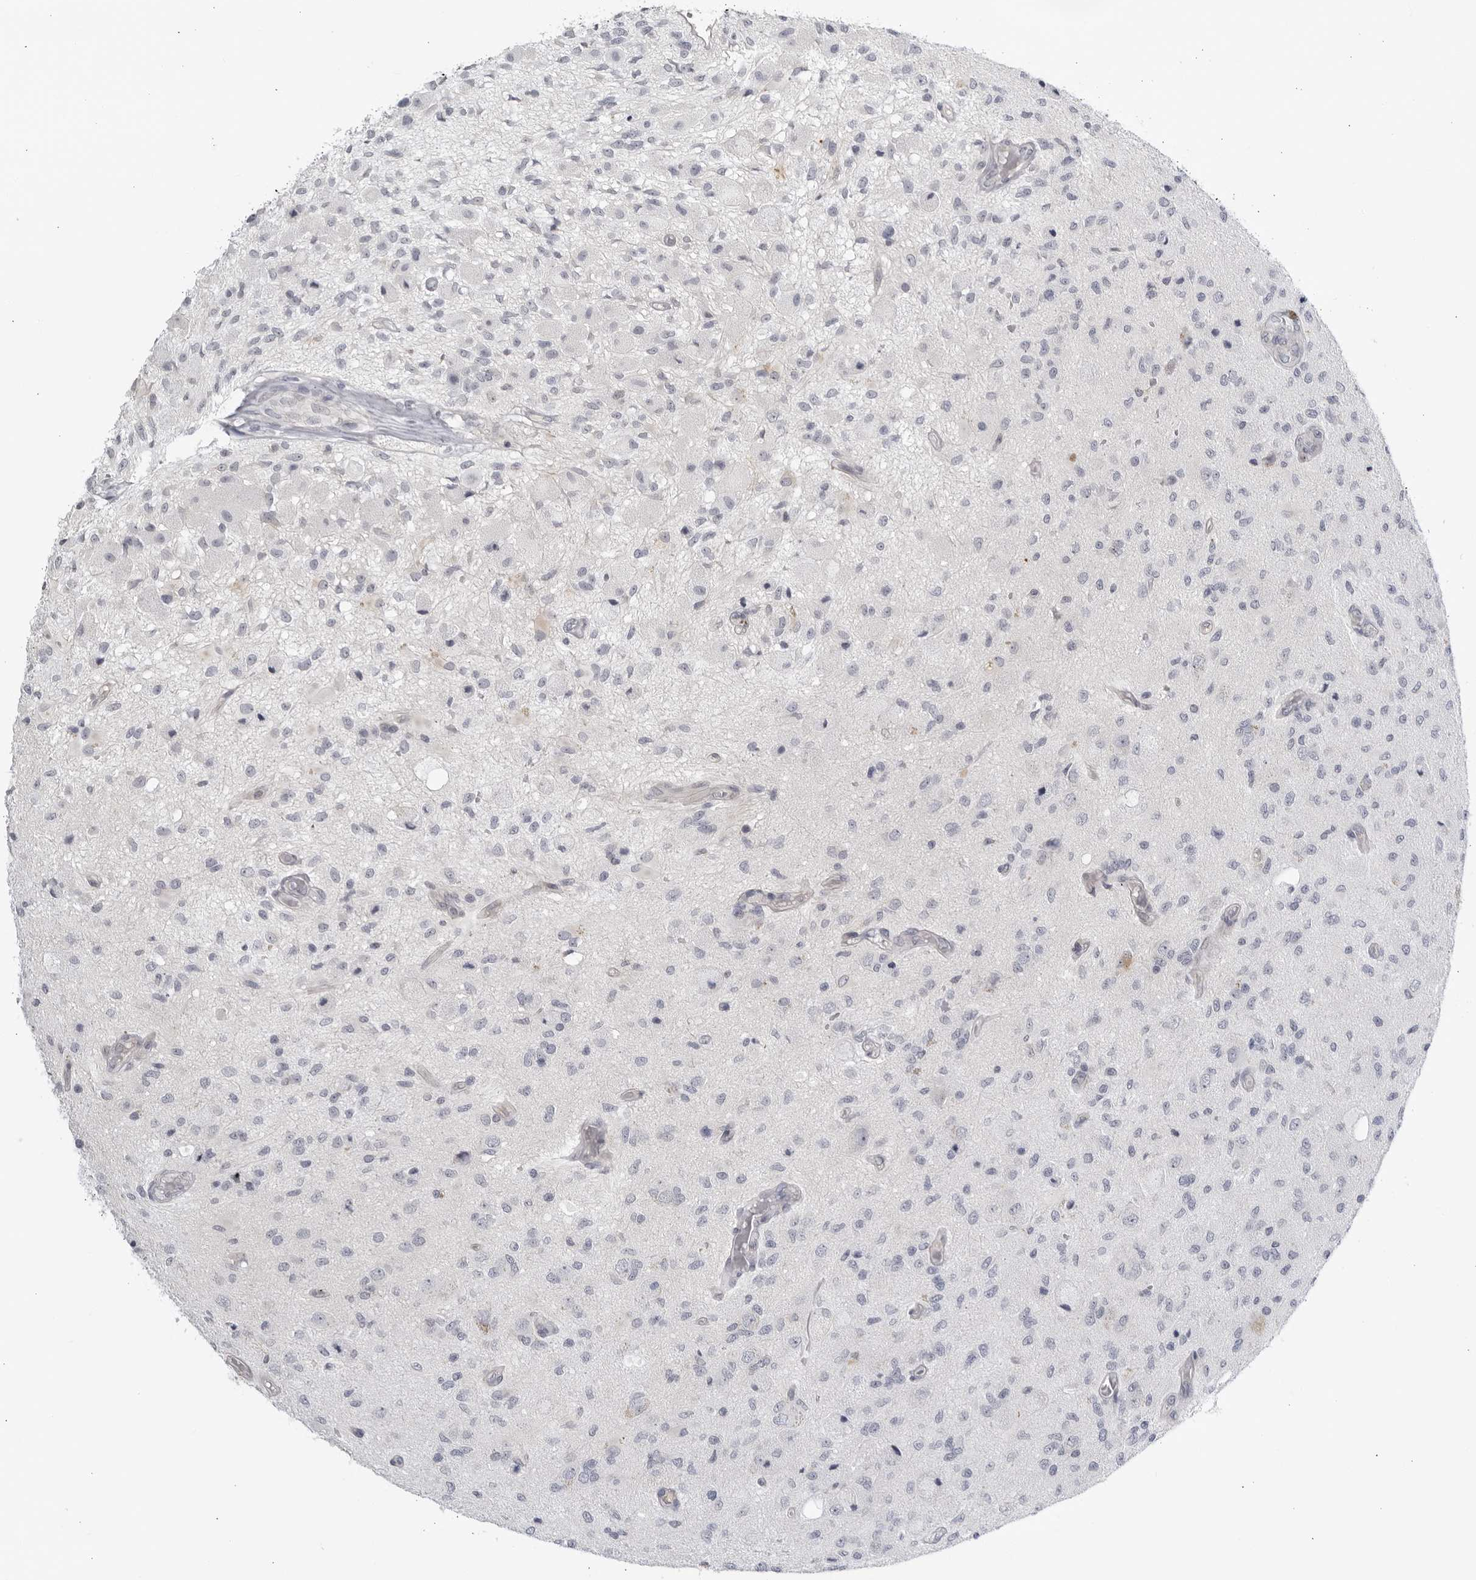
{"staining": {"intensity": "negative", "quantity": "none", "location": "none"}, "tissue": "glioma", "cell_type": "Tumor cells", "image_type": "cancer", "snomed": [{"axis": "morphology", "description": "Normal tissue, NOS"}, {"axis": "morphology", "description": "Glioma, malignant, High grade"}, {"axis": "topography", "description": "Cerebral cortex"}], "caption": "Tumor cells show no significant positivity in malignant high-grade glioma.", "gene": "CNBD1", "patient": {"sex": "male", "age": 77}}